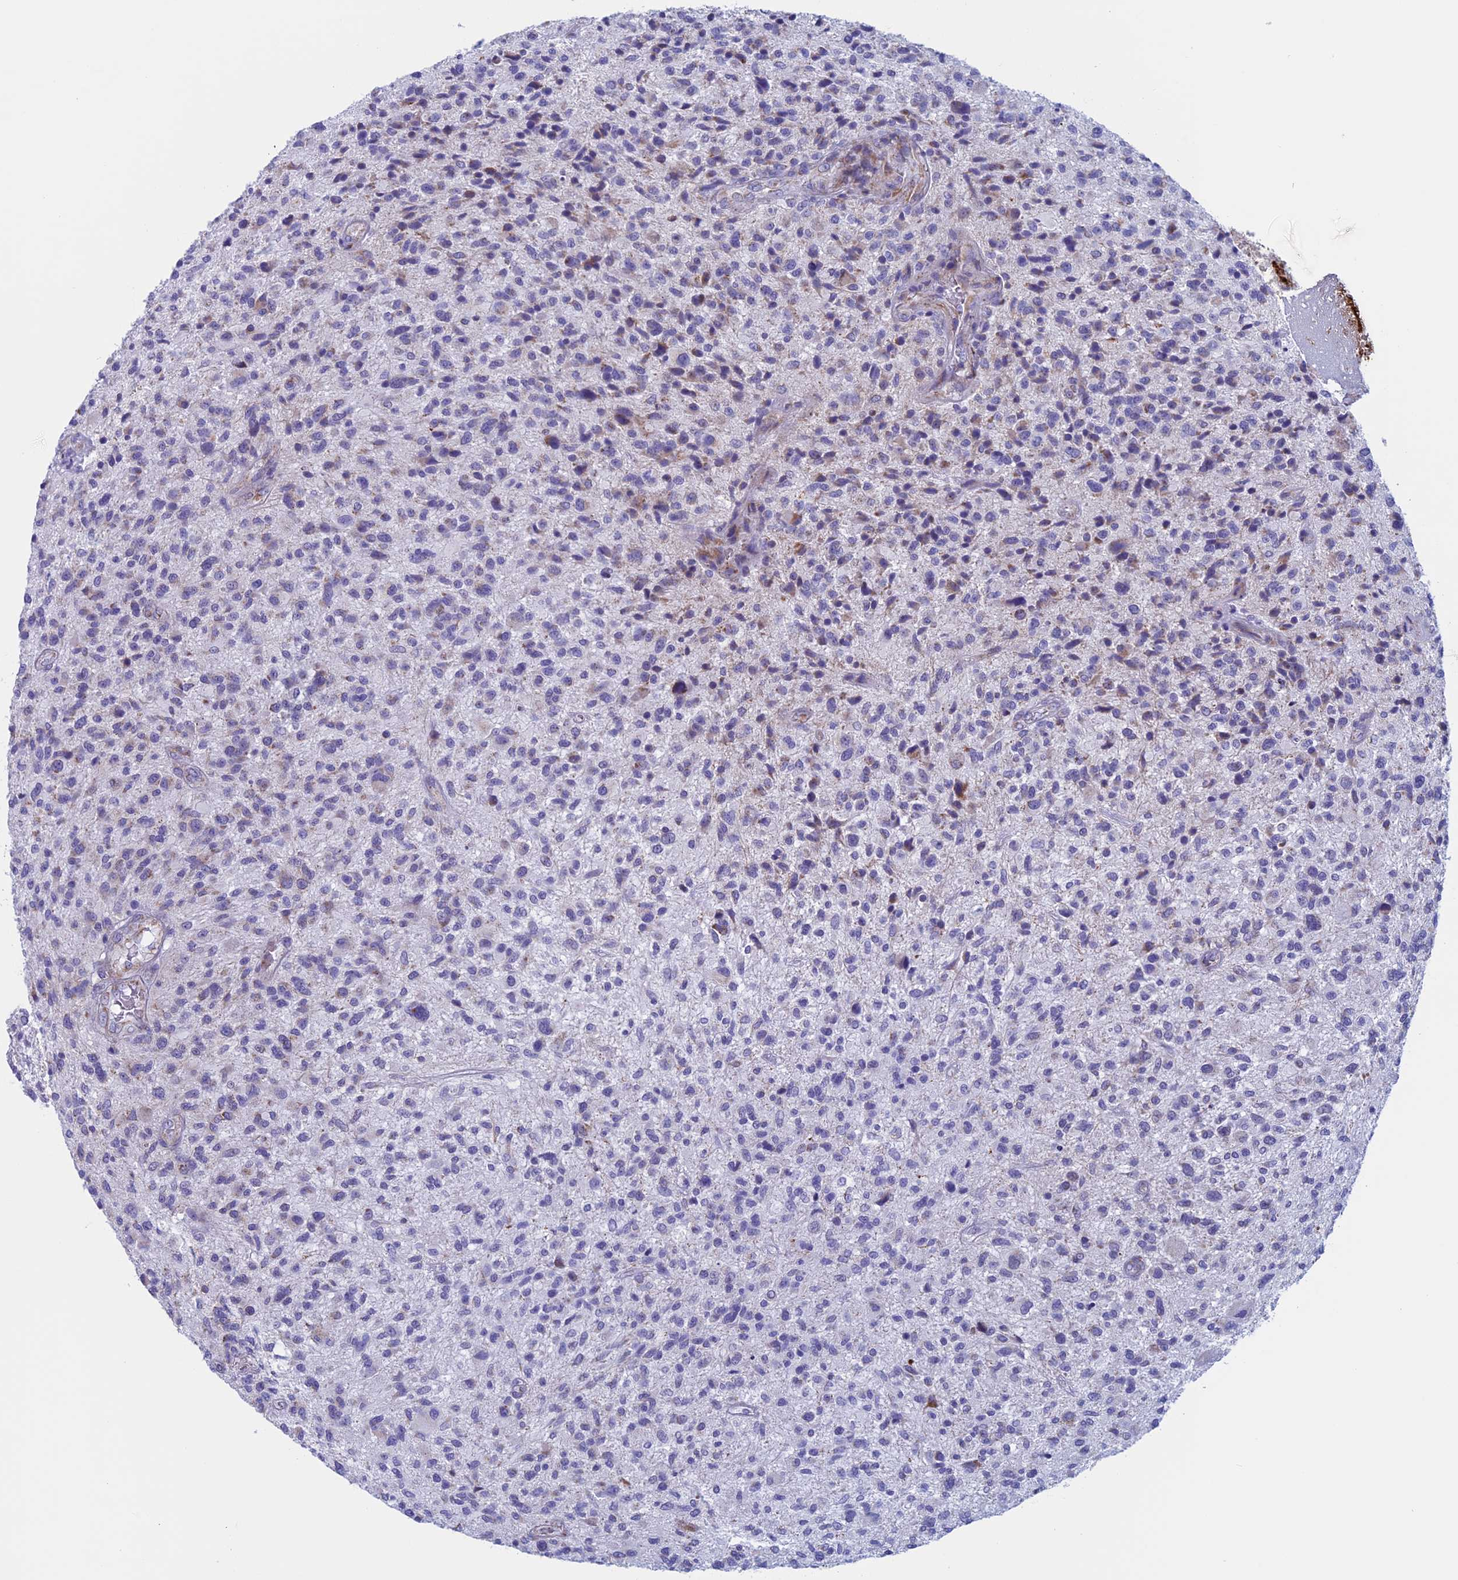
{"staining": {"intensity": "negative", "quantity": "none", "location": "none"}, "tissue": "glioma", "cell_type": "Tumor cells", "image_type": "cancer", "snomed": [{"axis": "morphology", "description": "Glioma, malignant, High grade"}, {"axis": "topography", "description": "Brain"}], "caption": "A photomicrograph of glioma stained for a protein shows no brown staining in tumor cells.", "gene": "NDUFB9", "patient": {"sex": "male", "age": 47}}